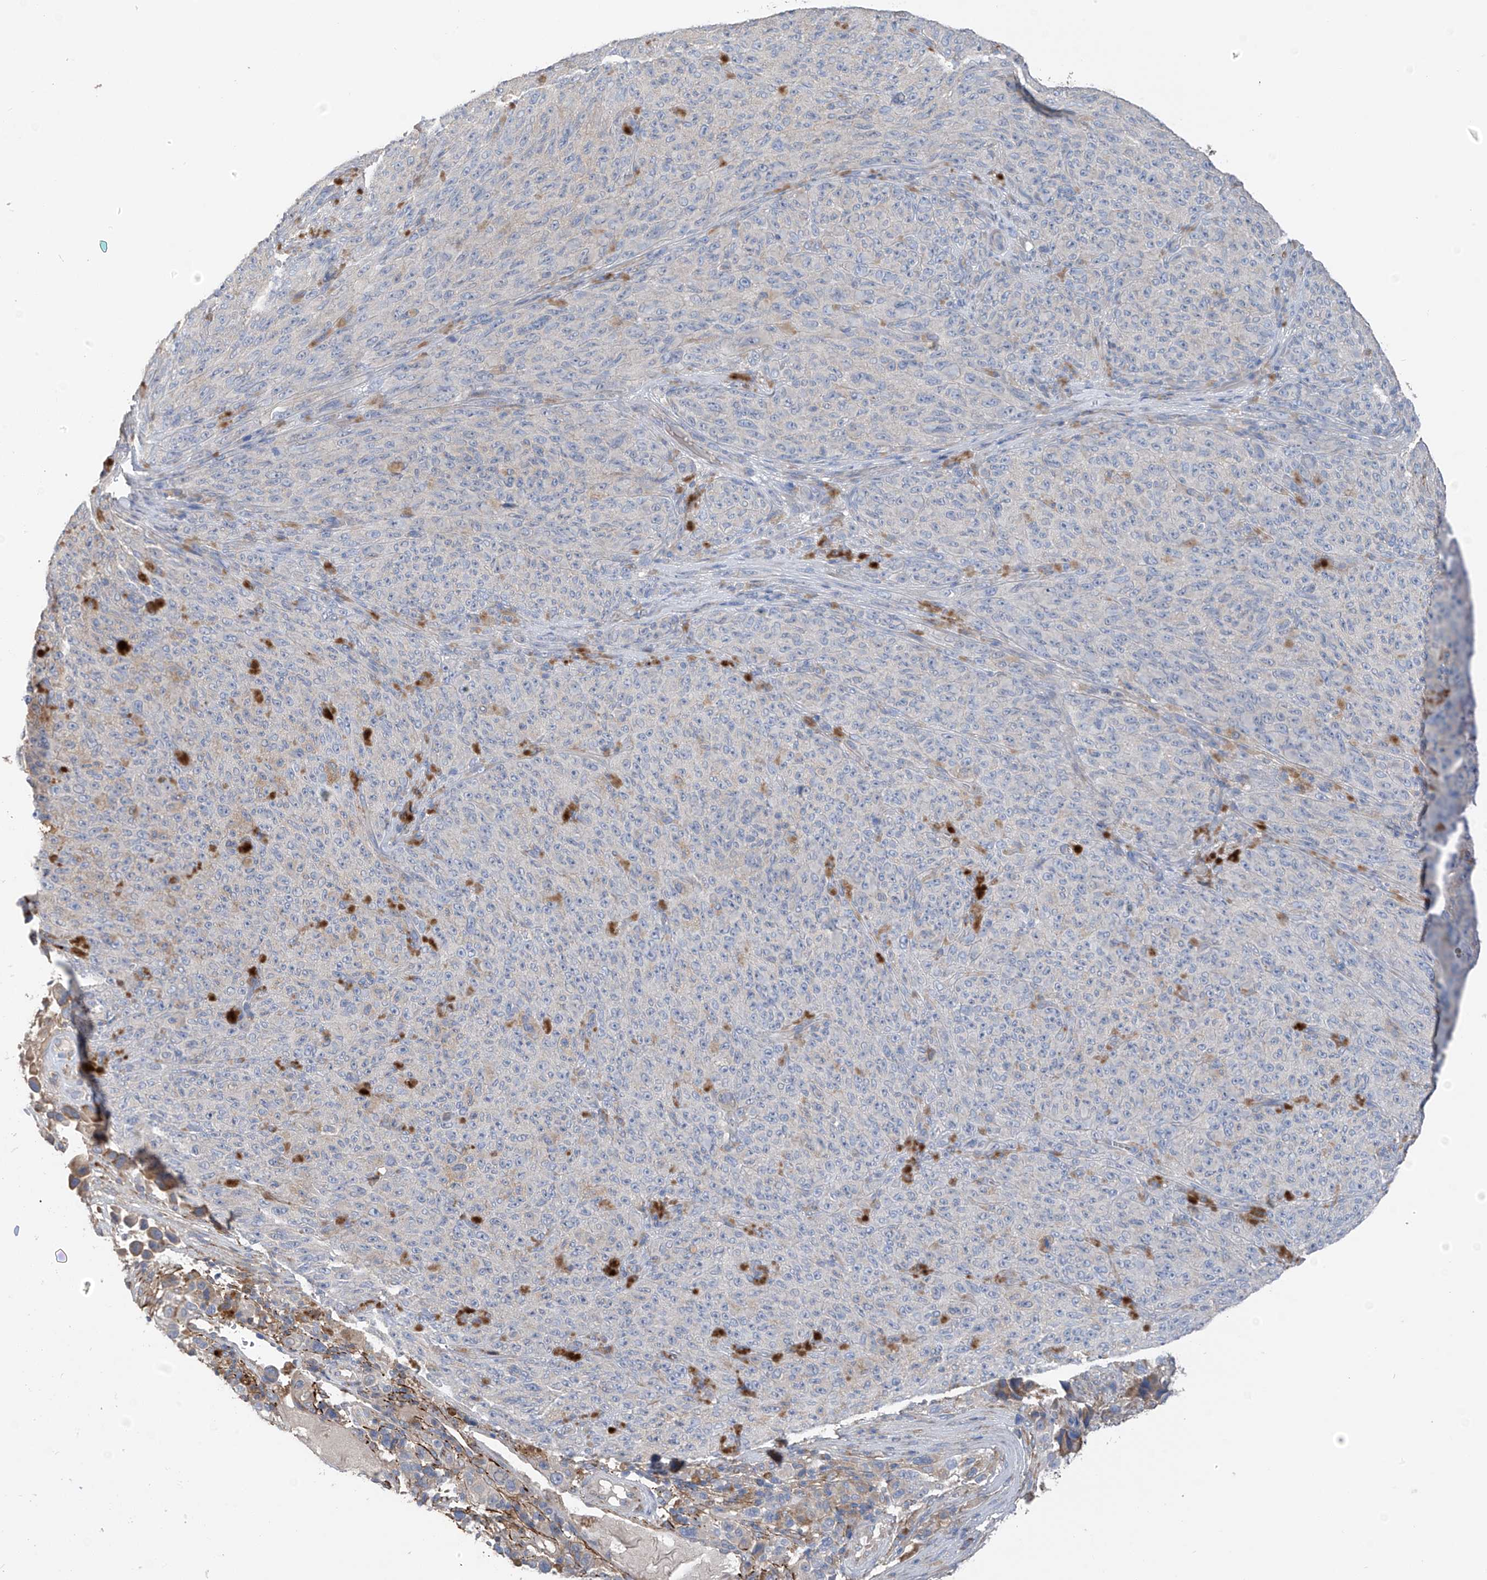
{"staining": {"intensity": "negative", "quantity": "none", "location": "none"}, "tissue": "melanoma", "cell_type": "Tumor cells", "image_type": "cancer", "snomed": [{"axis": "morphology", "description": "Malignant melanoma, NOS"}, {"axis": "topography", "description": "Skin"}], "caption": "Immunohistochemical staining of malignant melanoma demonstrates no significant expression in tumor cells.", "gene": "GALNTL6", "patient": {"sex": "female", "age": 82}}